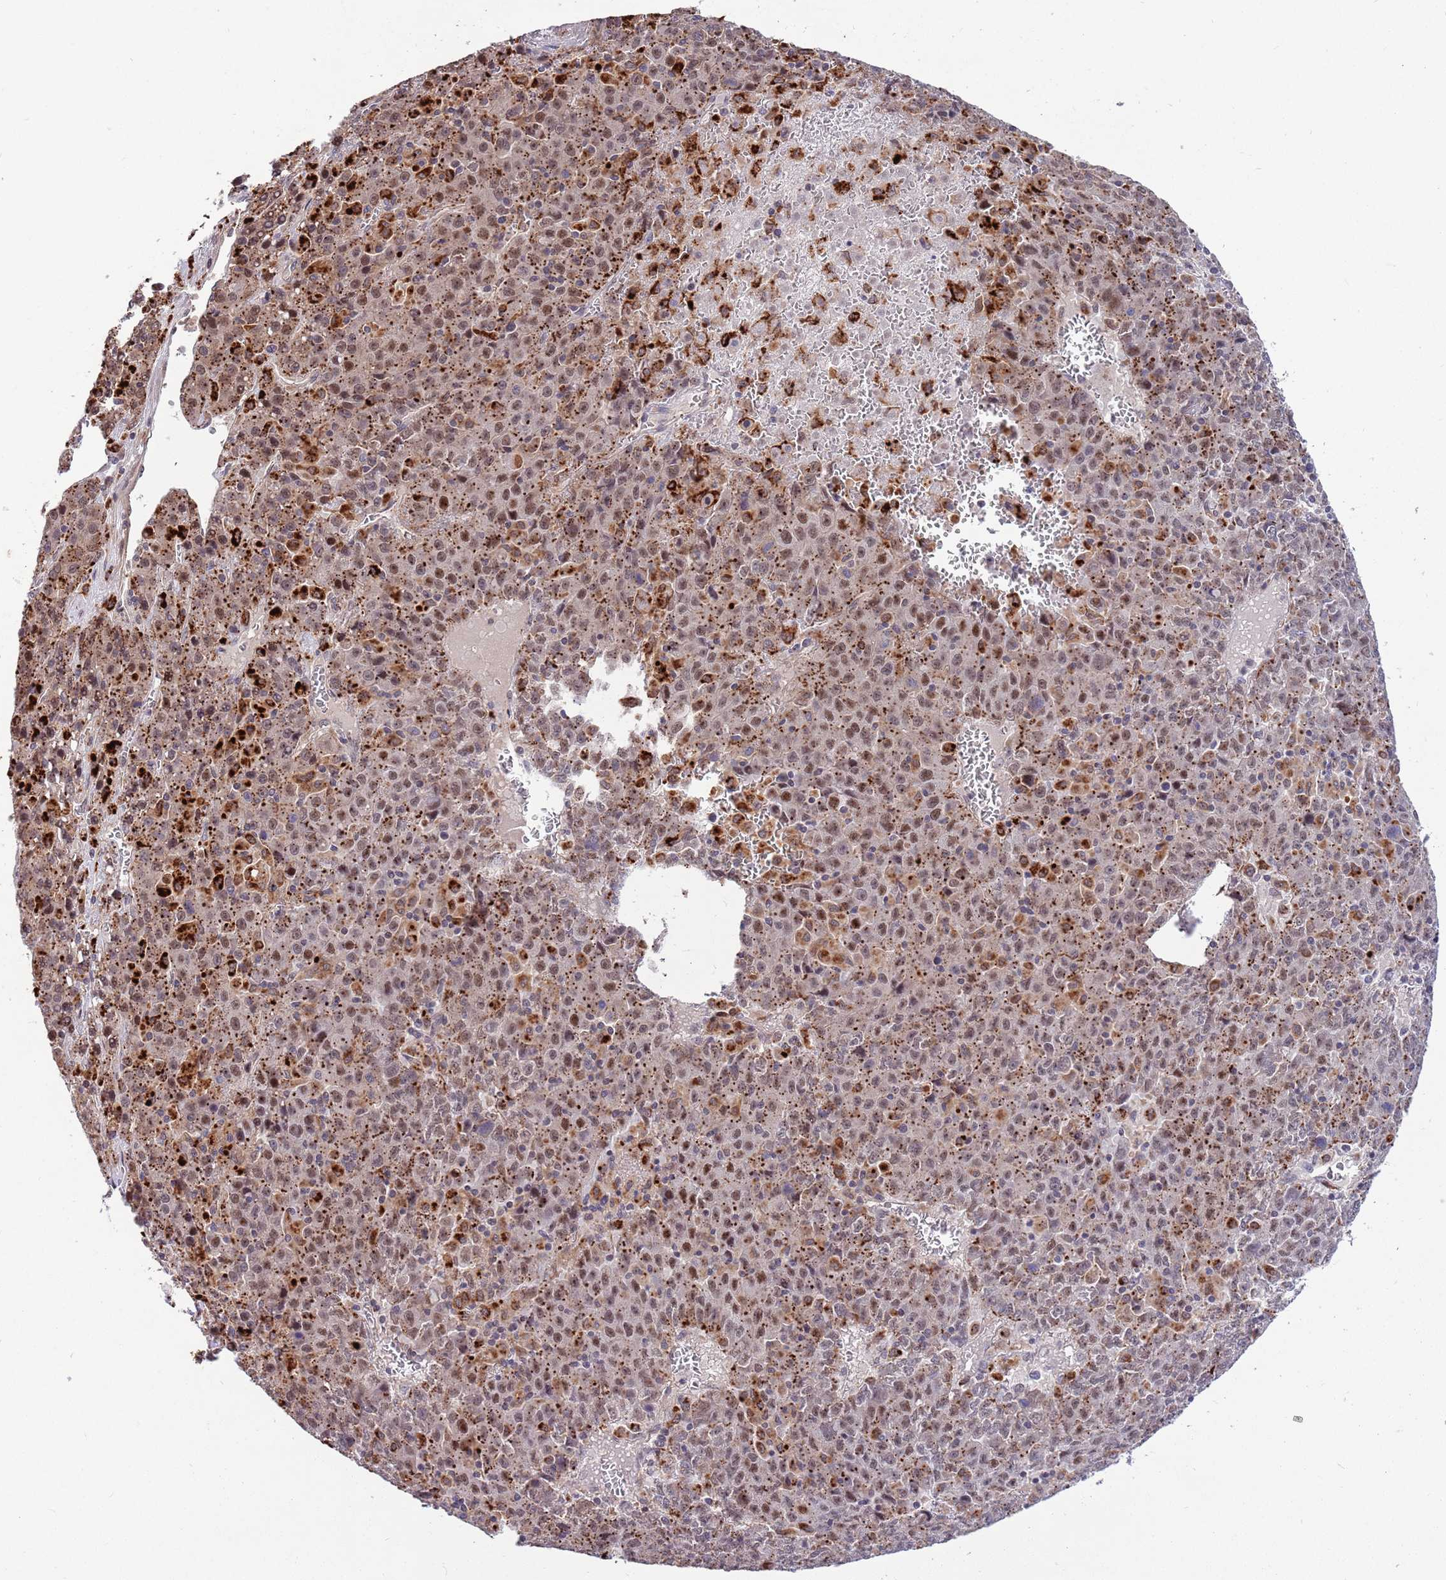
{"staining": {"intensity": "moderate", "quantity": ">75%", "location": "nuclear"}, "tissue": "liver cancer", "cell_type": "Tumor cells", "image_type": "cancer", "snomed": [{"axis": "morphology", "description": "Carcinoma, Hepatocellular, NOS"}, {"axis": "topography", "description": "Liver"}], "caption": "IHC staining of liver cancer, which displays medium levels of moderate nuclear positivity in about >75% of tumor cells indicating moderate nuclear protein expression. The staining was performed using DAB (3,3'-diaminobenzidine) (brown) for protein detection and nuclei were counterstained in hematoxylin (blue).", "gene": "TRIM27", "patient": {"sex": "female", "age": 53}}